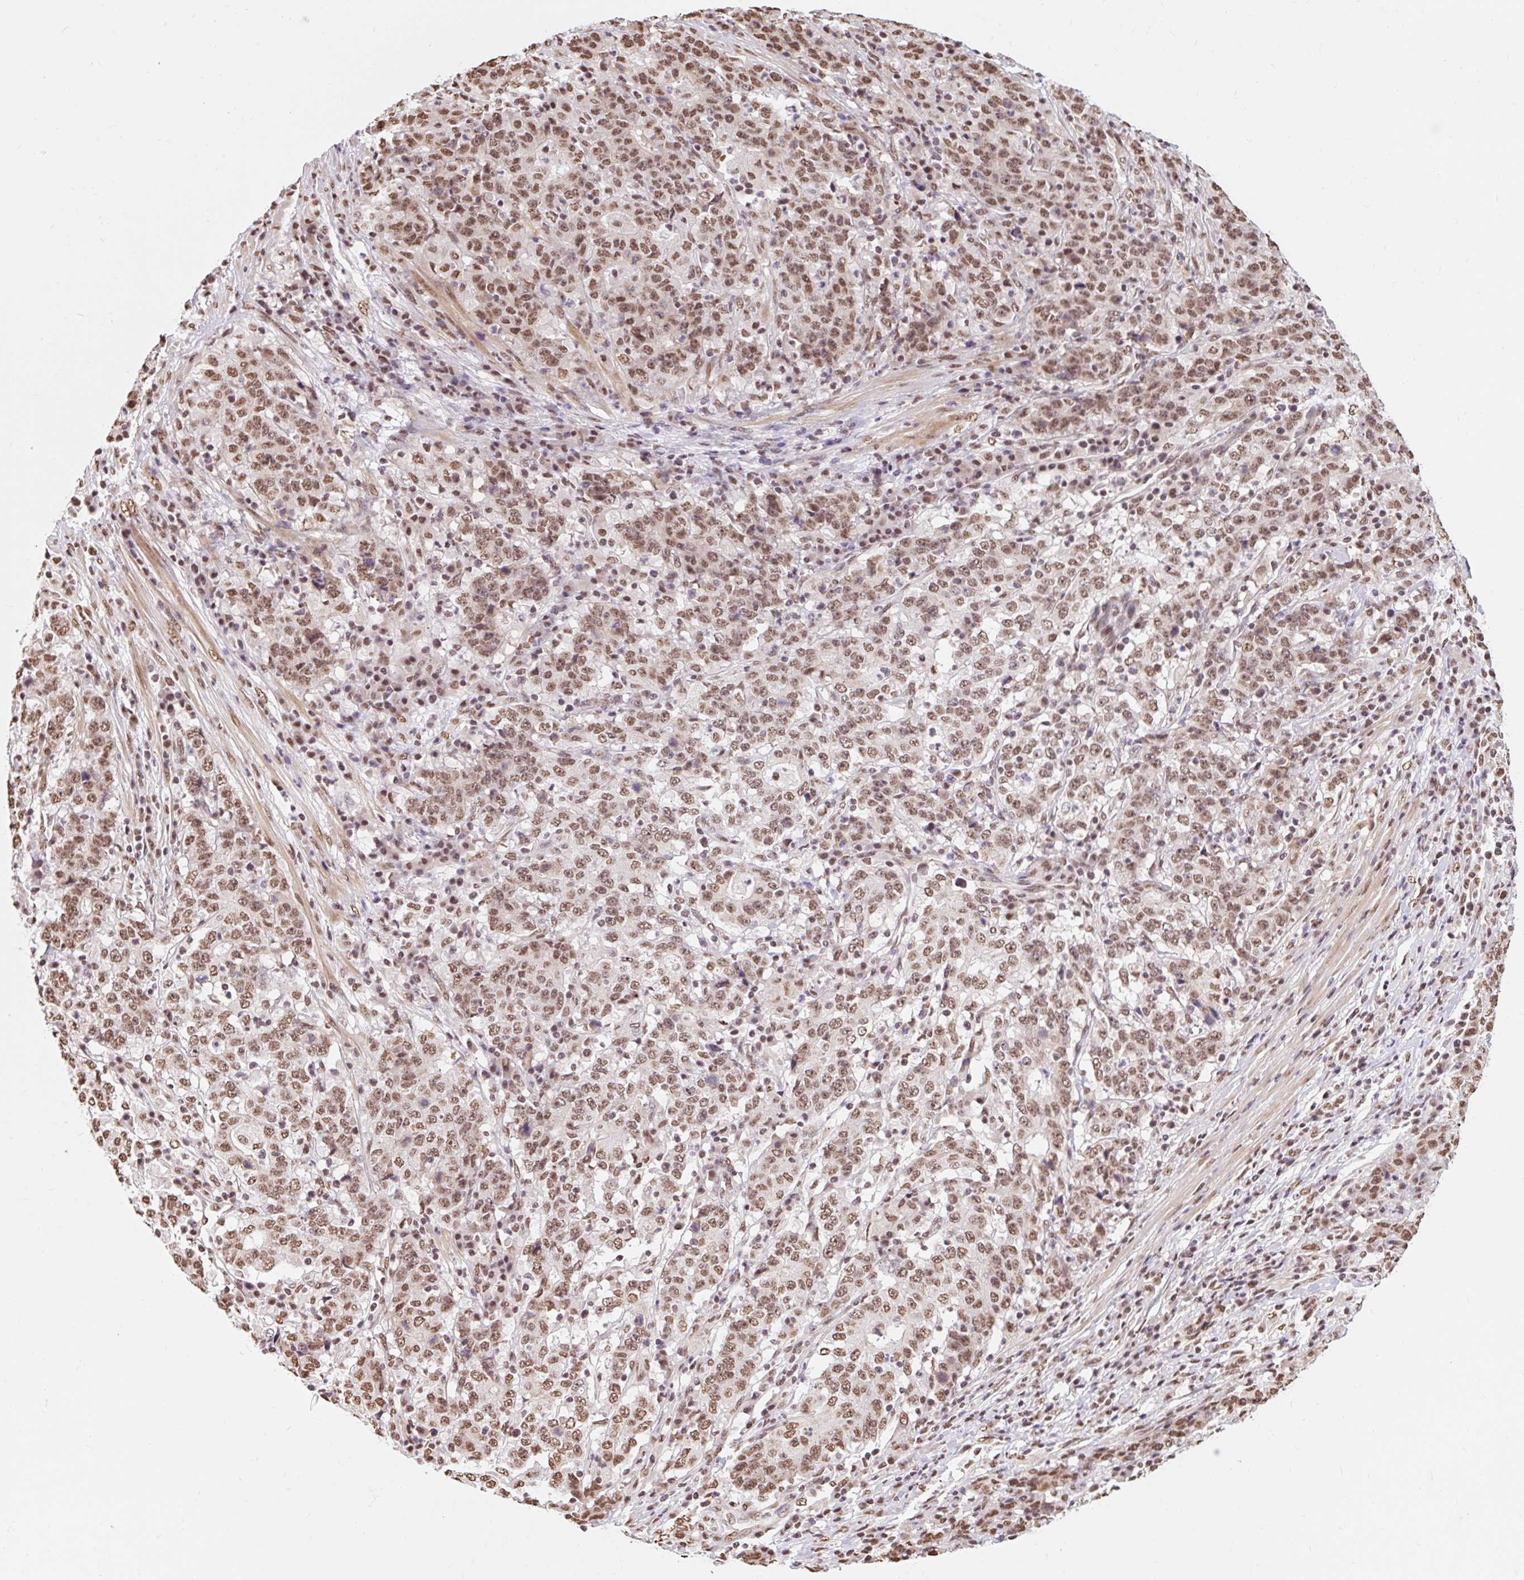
{"staining": {"intensity": "moderate", "quantity": ">75%", "location": "nuclear"}, "tissue": "stomach cancer", "cell_type": "Tumor cells", "image_type": "cancer", "snomed": [{"axis": "morphology", "description": "Adenocarcinoma, NOS"}, {"axis": "topography", "description": "Stomach"}], "caption": "This photomicrograph displays stomach adenocarcinoma stained with immunohistochemistry to label a protein in brown. The nuclear of tumor cells show moderate positivity for the protein. Nuclei are counter-stained blue.", "gene": "BICRA", "patient": {"sex": "male", "age": 59}}